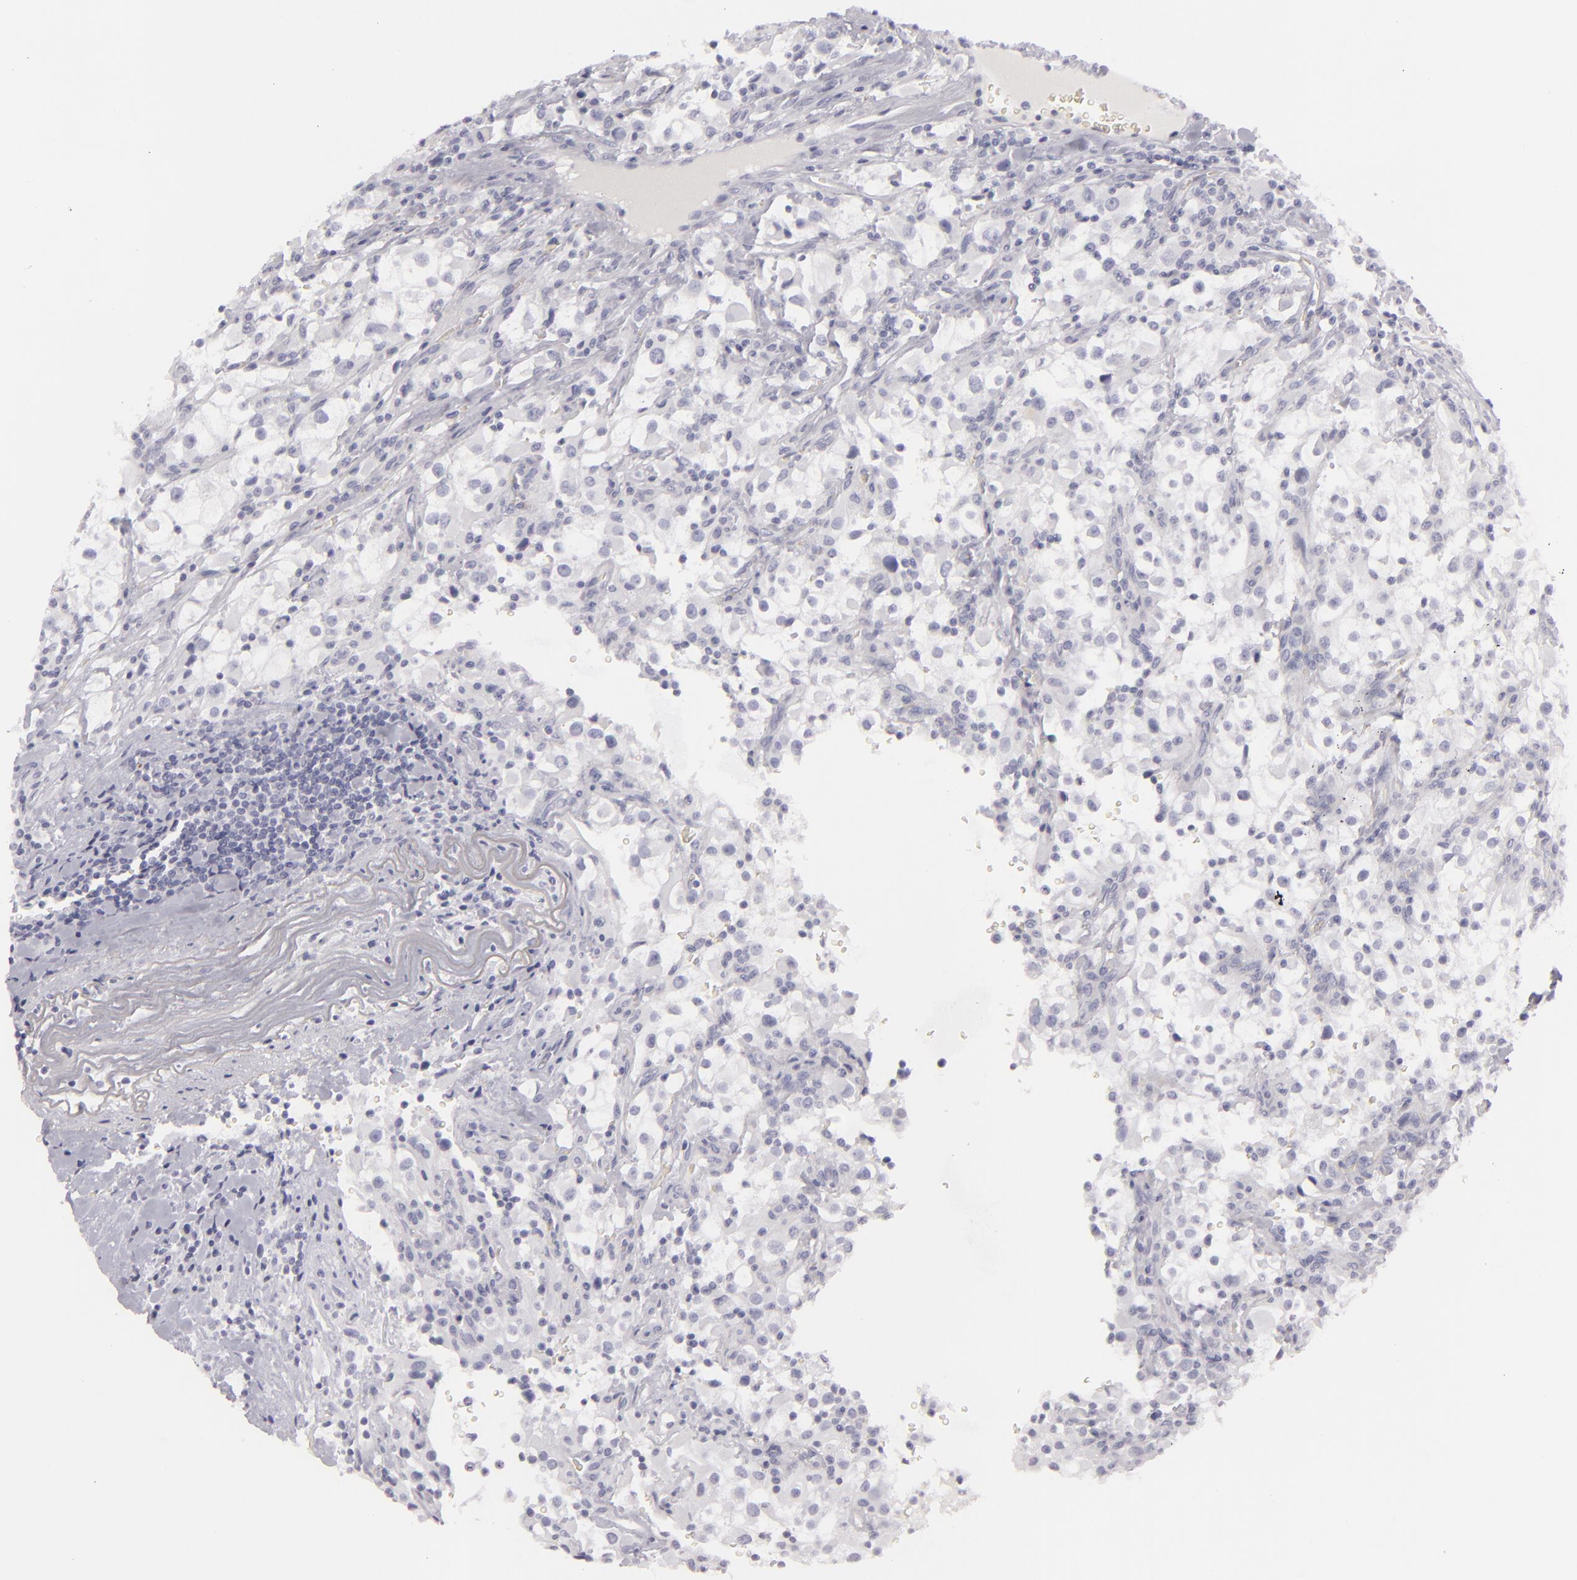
{"staining": {"intensity": "negative", "quantity": "none", "location": "none"}, "tissue": "renal cancer", "cell_type": "Tumor cells", "image_type": "cancer", "snomed": [{"axis": "morphology", "description": "Adenocarcinoma, NOS"}, {"axis": "topography", "description": "Kidney"}], "caption": "A histopathology image of adenocarcinoma (renal) stained for a protein exhibits no brown staining in tumor cells.", "gene": "CDX2", "patient": {"sex": "female", "age": 52}}